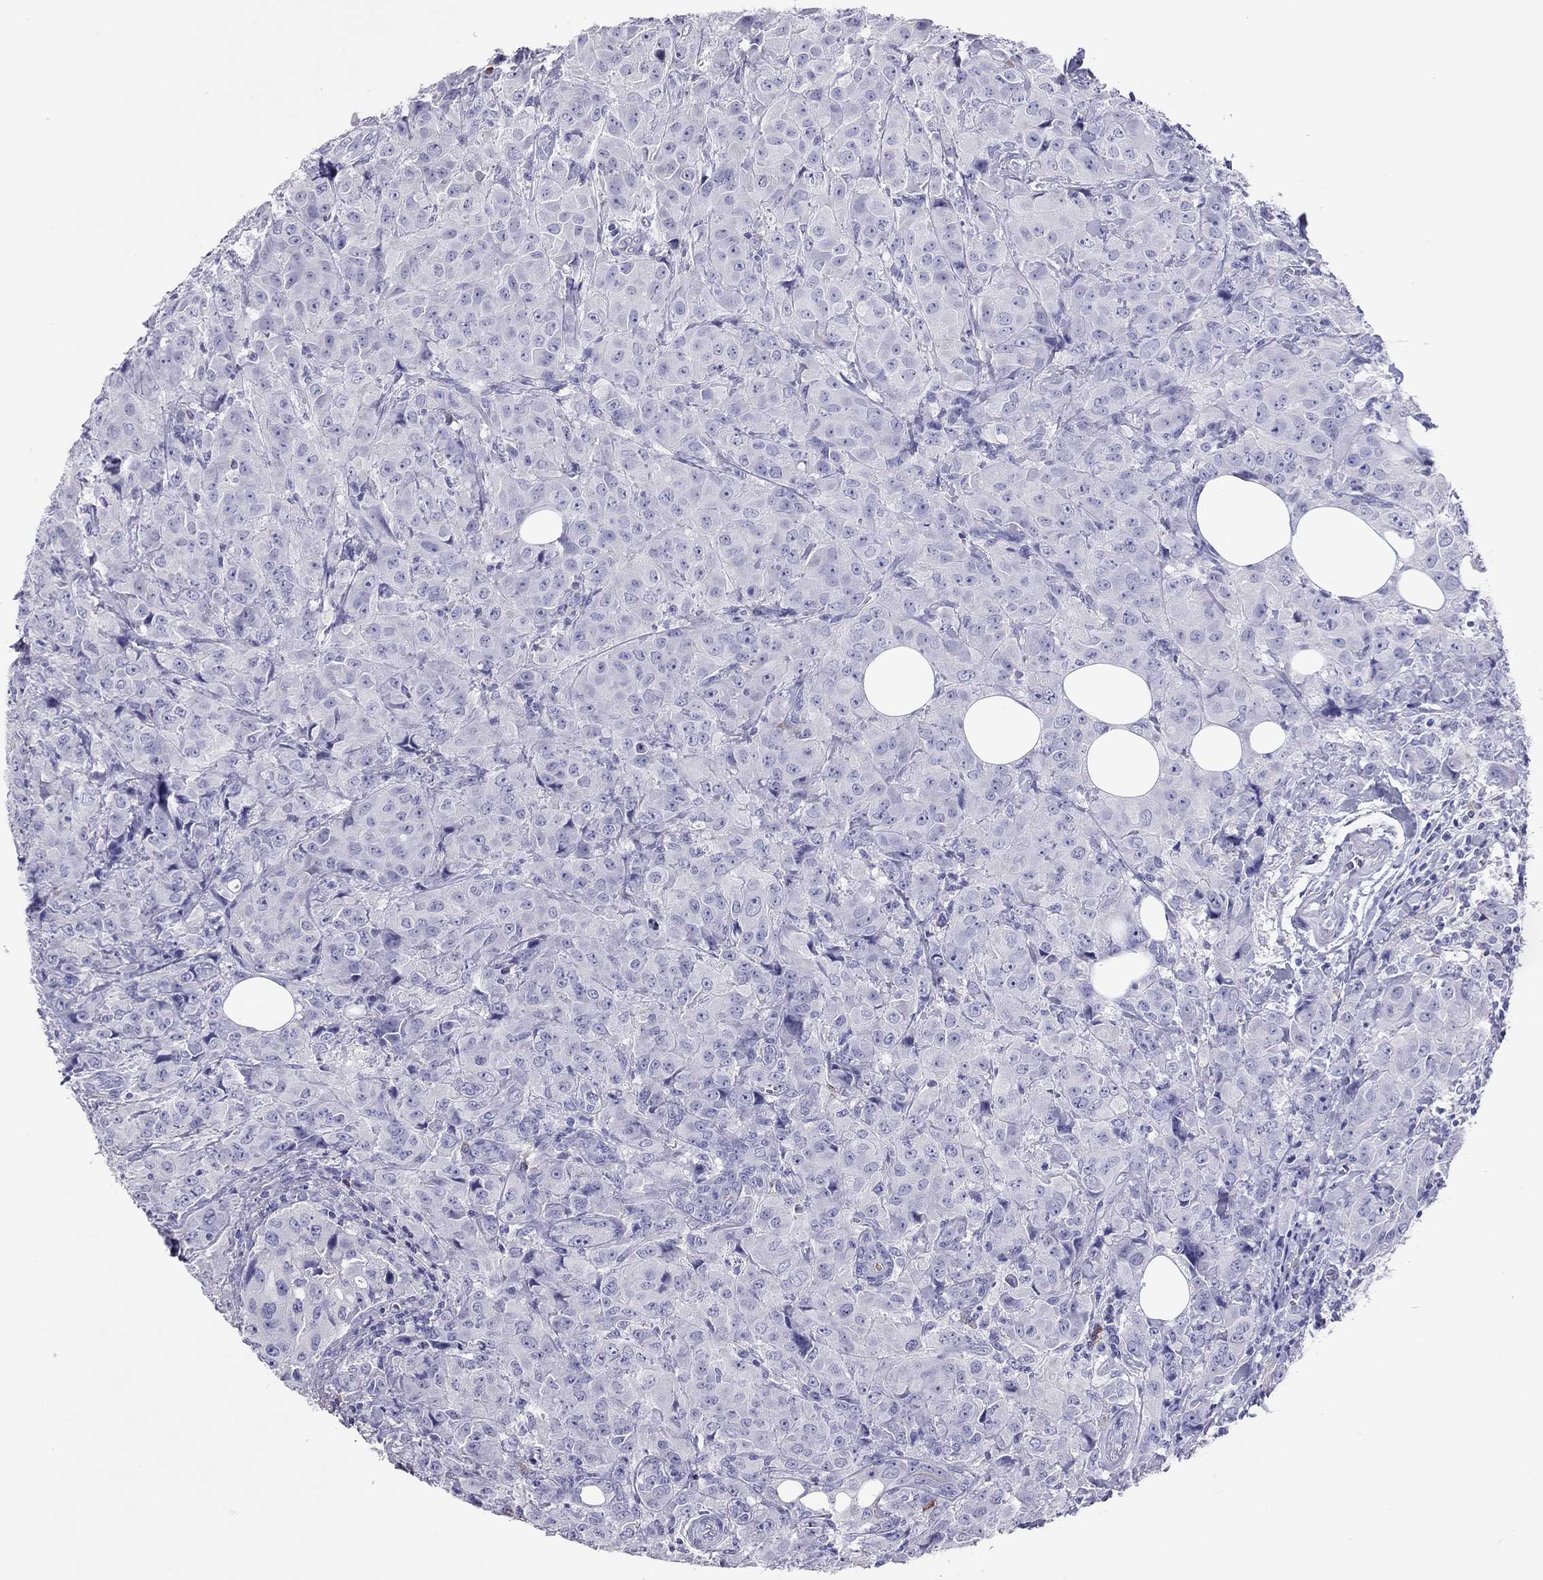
{"staining": {"intensity": "negative", "quantity": "none", "location": "none"}, "tissue": "breast cancer", "cell_type": "Tumor cells", "image_type": "cancer", "snomed": [{"axis": "morphology", "description": "Duct carcinoma"}, {"axis": "topography", "description": "Breast"}], "caption": "Invasive ductal carcinoma (breast) stained for a protein using immunohistochemistry shows no staining tumor cells.", "gene": "CALHM1", "patient": {"sex": "female", "age": 43}}